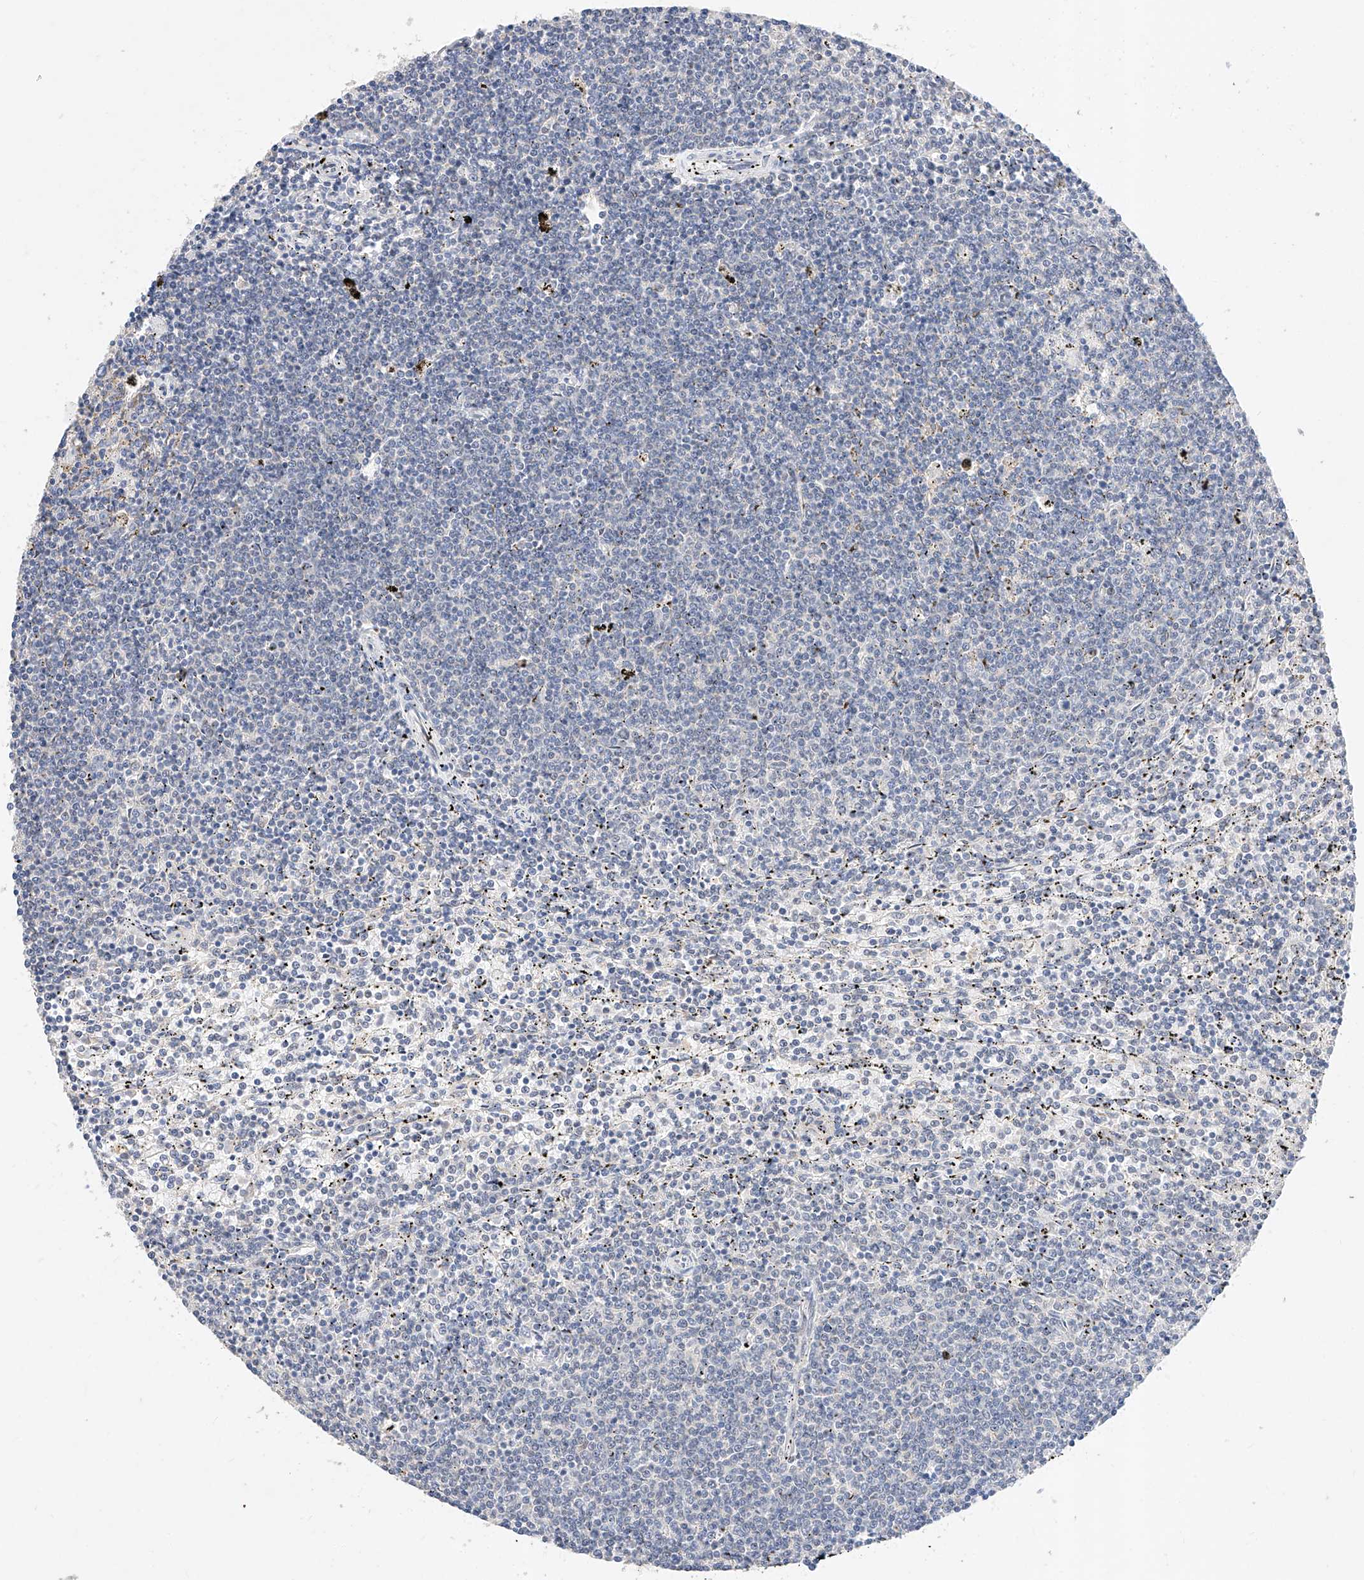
{"staining": {"intensity": "negative", "quantity": "none", "location": "none"}, "tissue": "lymphoma", "cell_type": "Tumor cells", "image_type": "cancer", "snomed": [{"axis": "morphology", "description": "Malignant lymphoma, non-Hodgkin's type, Low grade"}, {"axis": "topography", "description": "Spleen"}], "caption": "A histopathology image of lymphoma stained for a protein displays no brown staining in tumor cells.", "gene": "KCNJ1", "patient": {"sex": "female", "age": 50}}